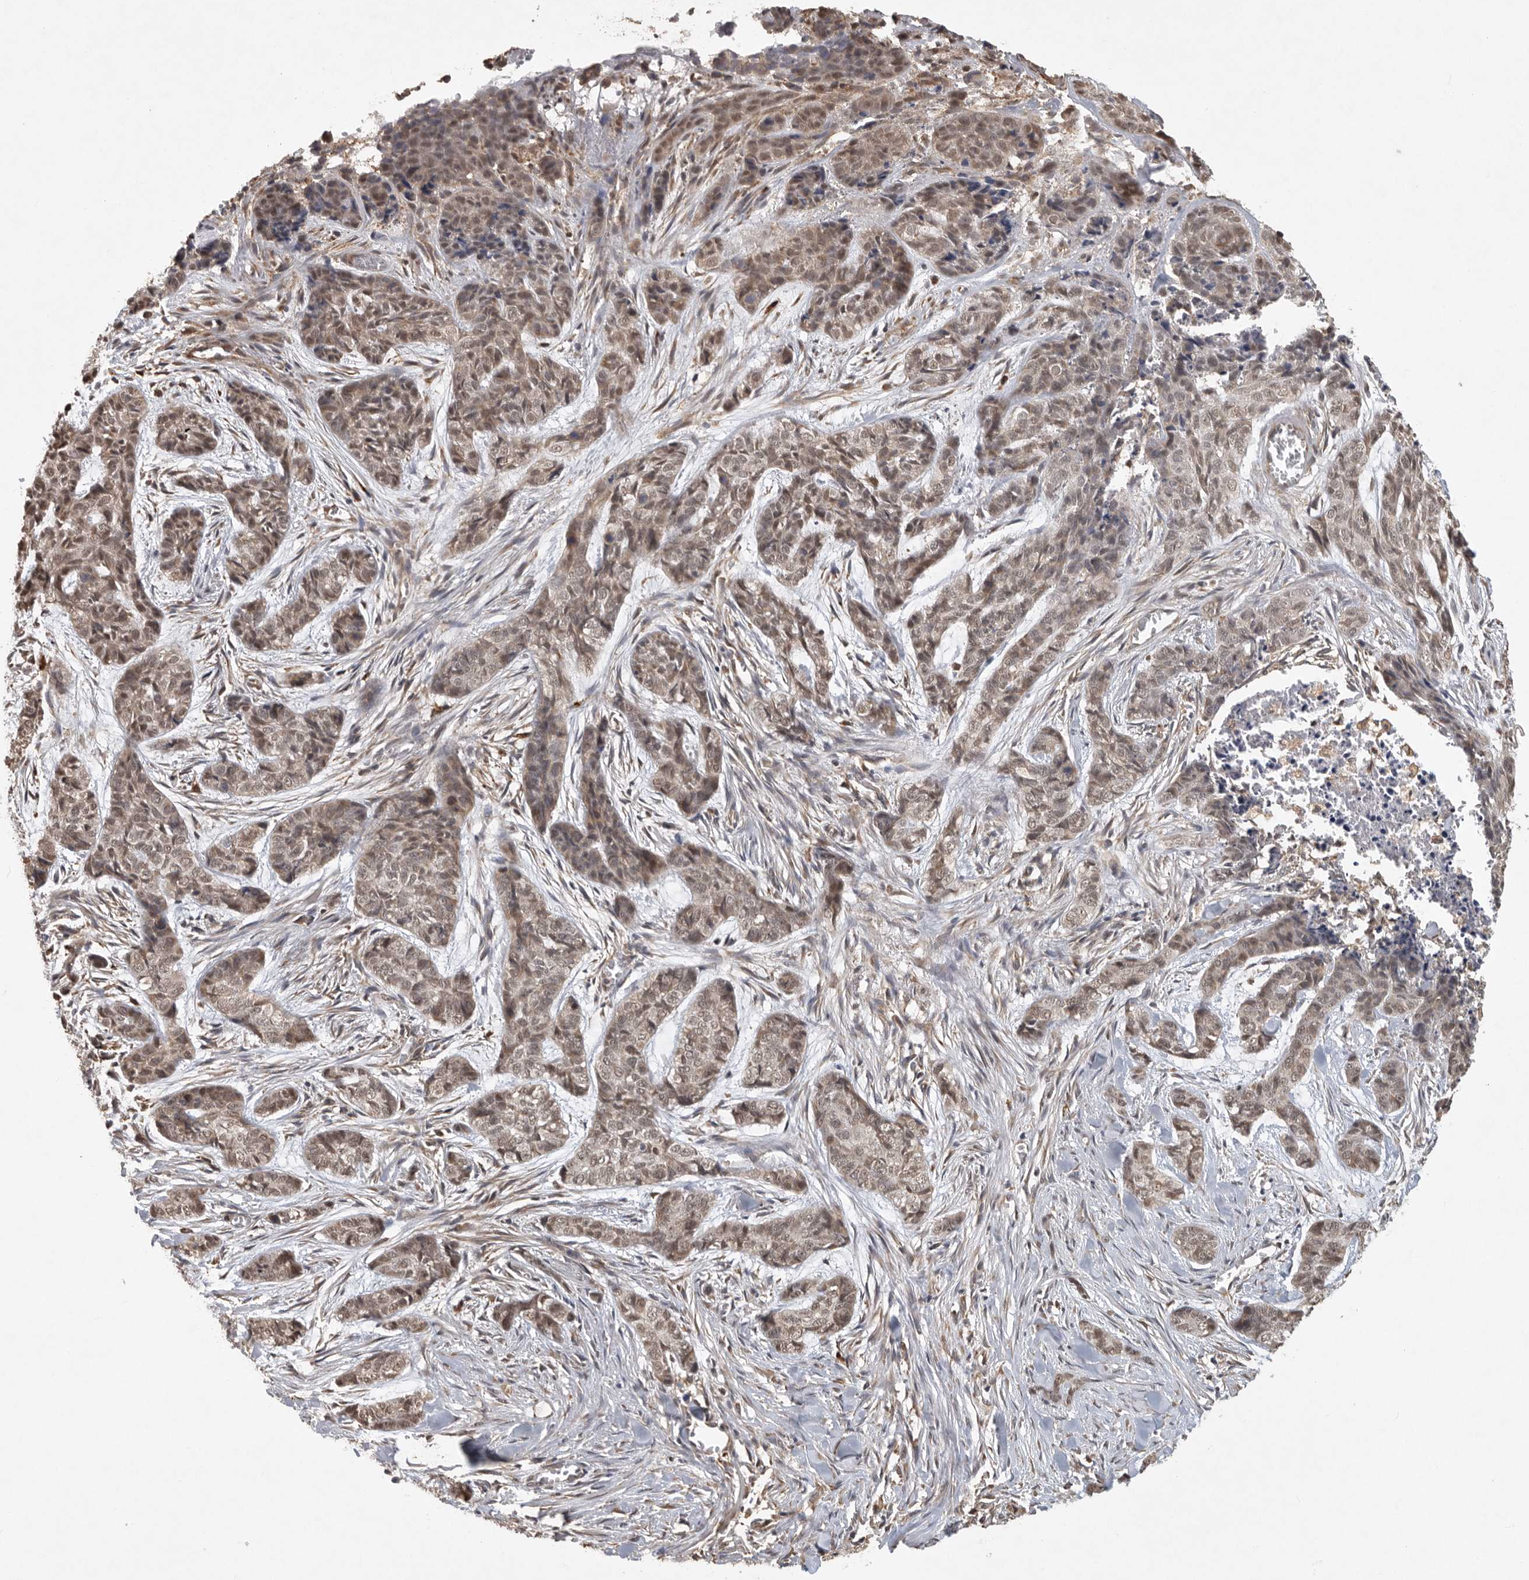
{"staining": {"intensity": "weak", "quantity": ">75%", "location": "nuclear"}, "tissue": "skin cancer", "cell_type": "Tumor cells", "image_type": "cancer", "snomed": [{"axis": "morphology", "description": "Basal cell carcinoma"}, {"axis": "topography", "description": "Skin"}], "caption": "Protein analysis of skin basal cell carcinoma tissue reveals weak nuclear staining in about >75% of tumor cells. The staining is performed using DAB (3,3'-diaminobenzidine) brown chromogen to label protein expression. The nuclei are counter-stained blue using hematoxylin.", "gene": "ZNF83", "patient": {"sex": "female", "age": 64}}